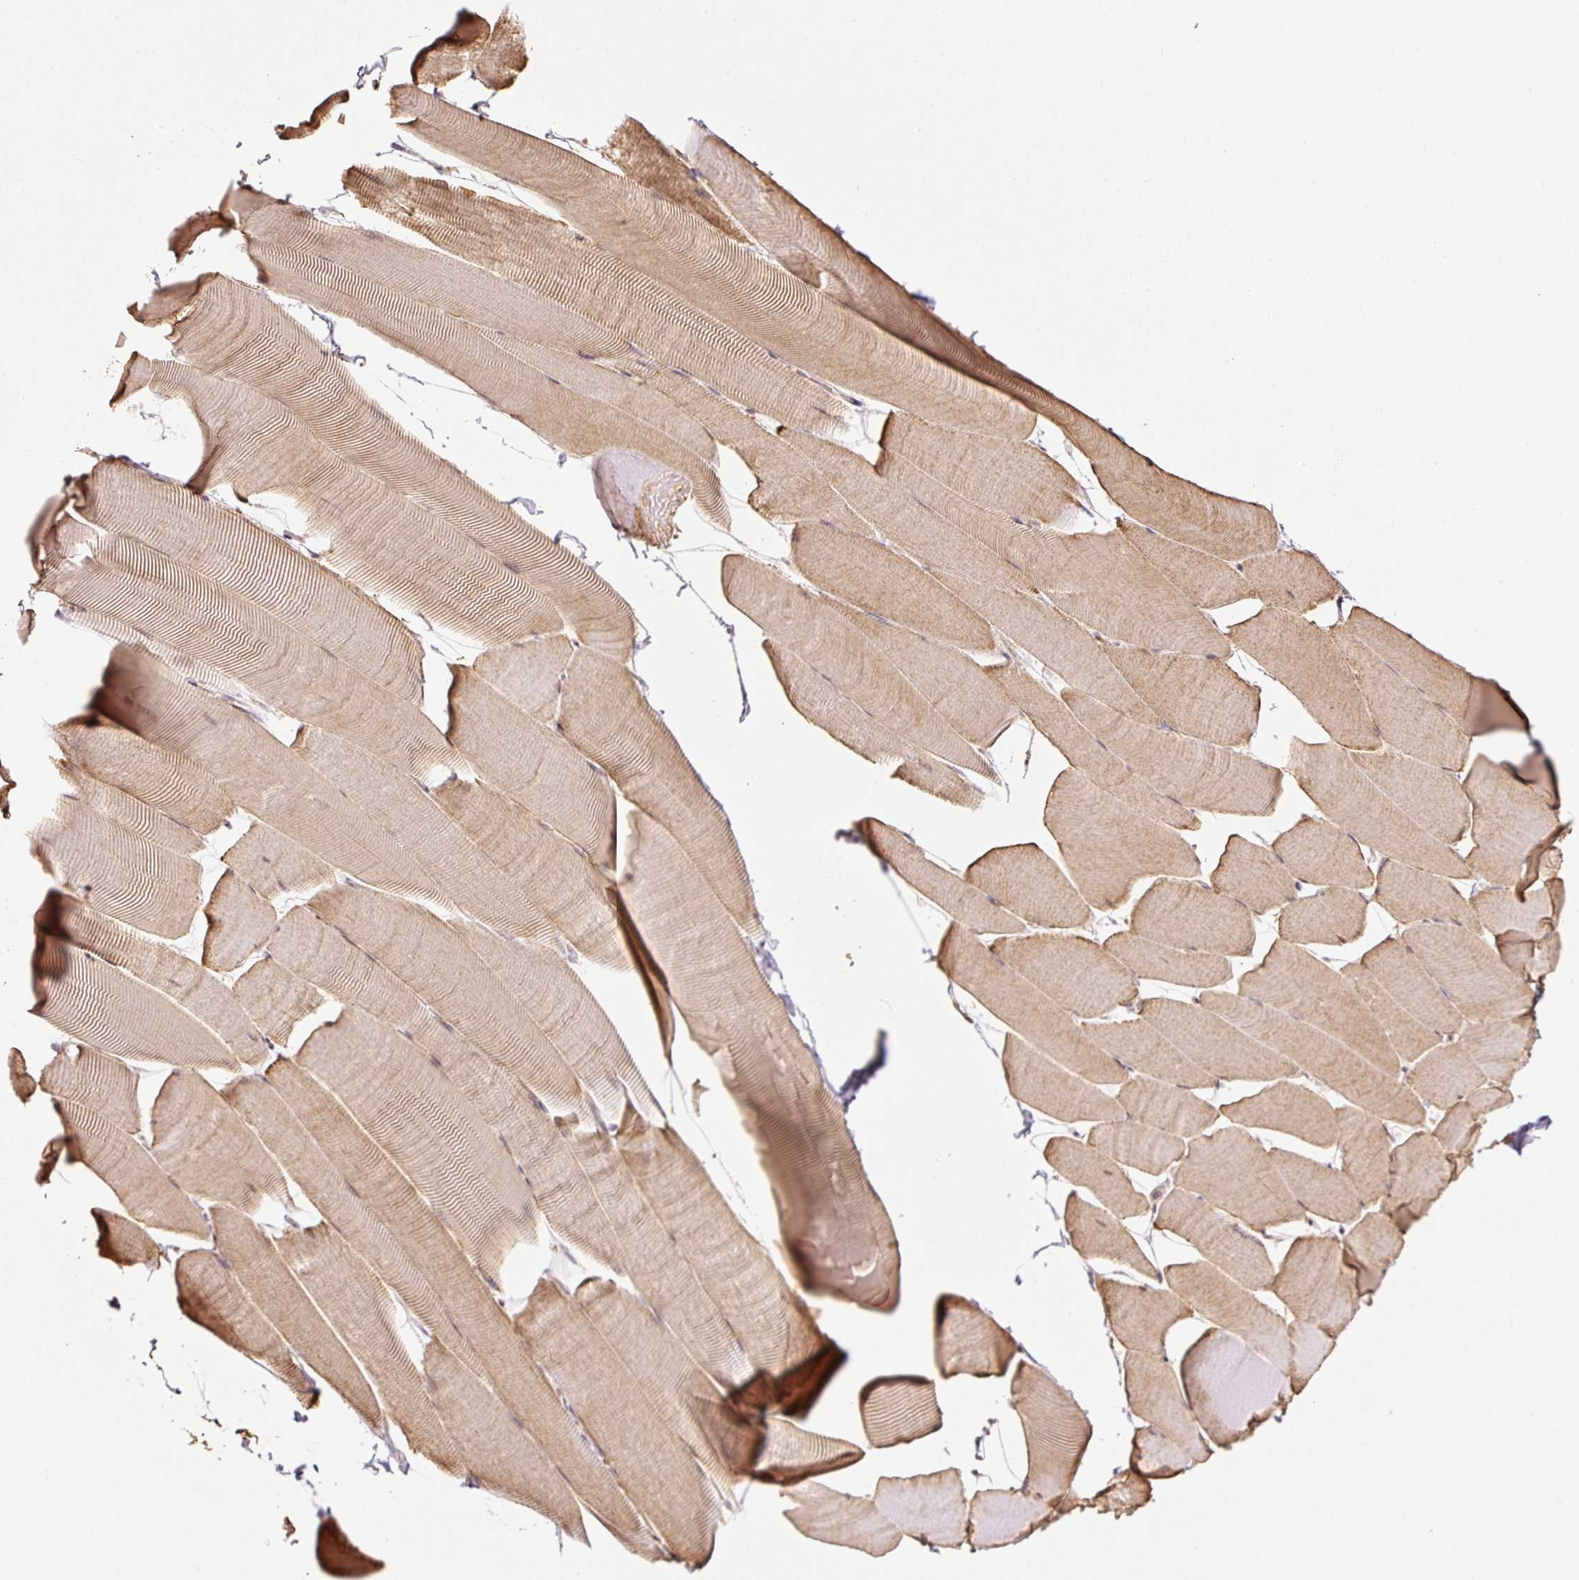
{"staining": {"intensity": "moderate", "quantity": ">75%", "location": "cytoplasmic/membranous"}, "tissue": "skeletal muscle", "cell_type": "Myocytes", "image_type": "normal", "snomed": [{"axis": "morphology", "description": "Normal tissue, NOS"}, {"axis": "topography", "description": "Skeletal muscle"}], "caption": "About >75% of myocytes in normal skeletal muscle show moderate cytoplasmic/membranous protein staining as visualized by brown immunohistochemical staining.", "gene": "ETF1", "patient": {"sex": "male", "age": 25}}